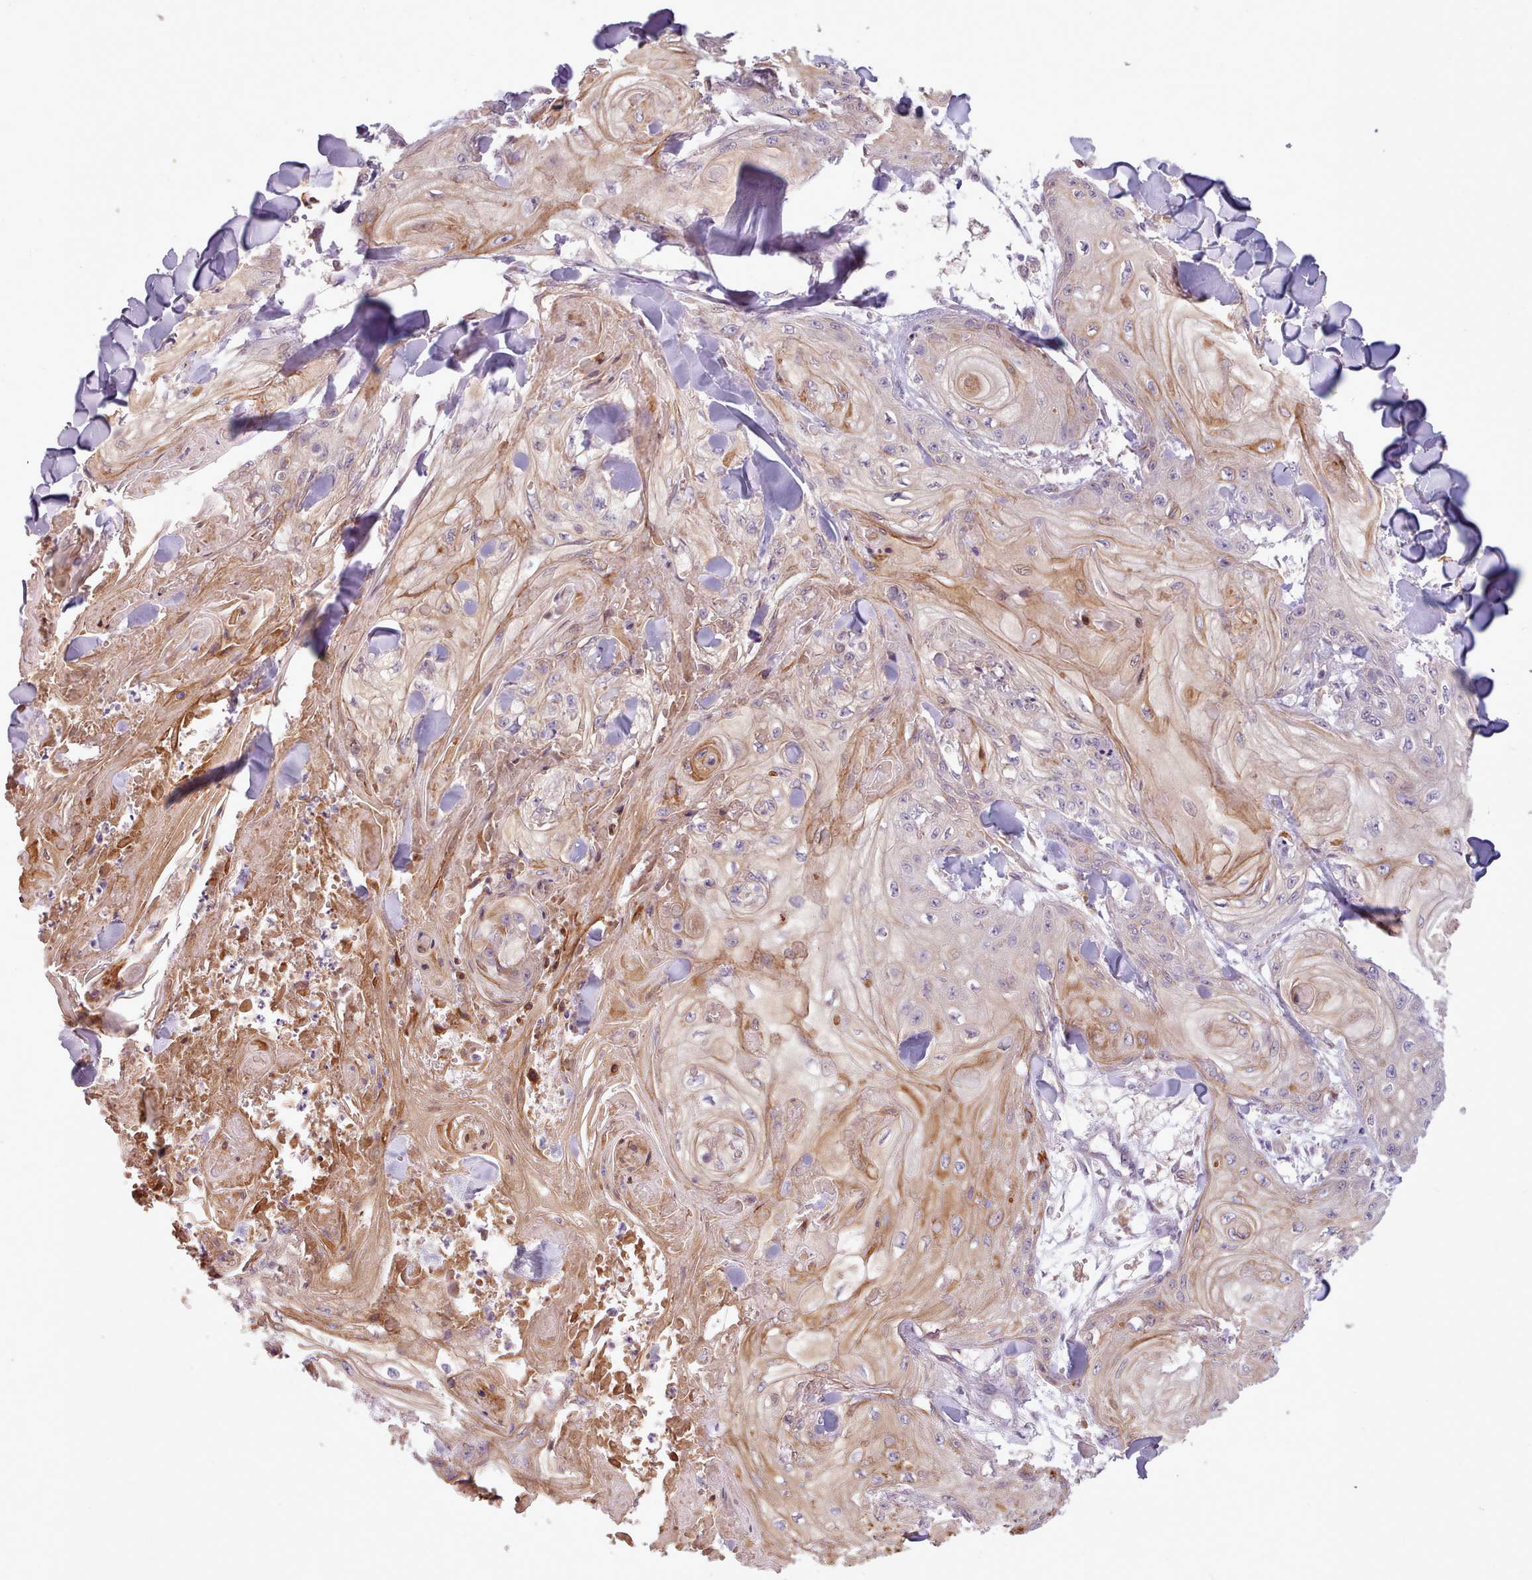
{"staining": {"intensity": "moderate", "quantity": "25%-75%", "location": "cytoplasmic/membranous"}, "tissue": "skin cancer", "cell_type": "Tumor cells", "image_type": "cancer", "snomed": [{"axis": "morphology", "description": "Squamous cell carcinoma, NOS"}, {"axis": "topography", "description": "Skin"}], "caption": "Tumor cells exhibit medium levels of moderate cytoplasmic/membranous expression in approximately 25%-75% of cells in human skin cancer. (DAB IHC, brown staining for protein, blue staining for nuclei).", "gene": "NMRK1", "patient": {"sex": "male", "age": 74}}